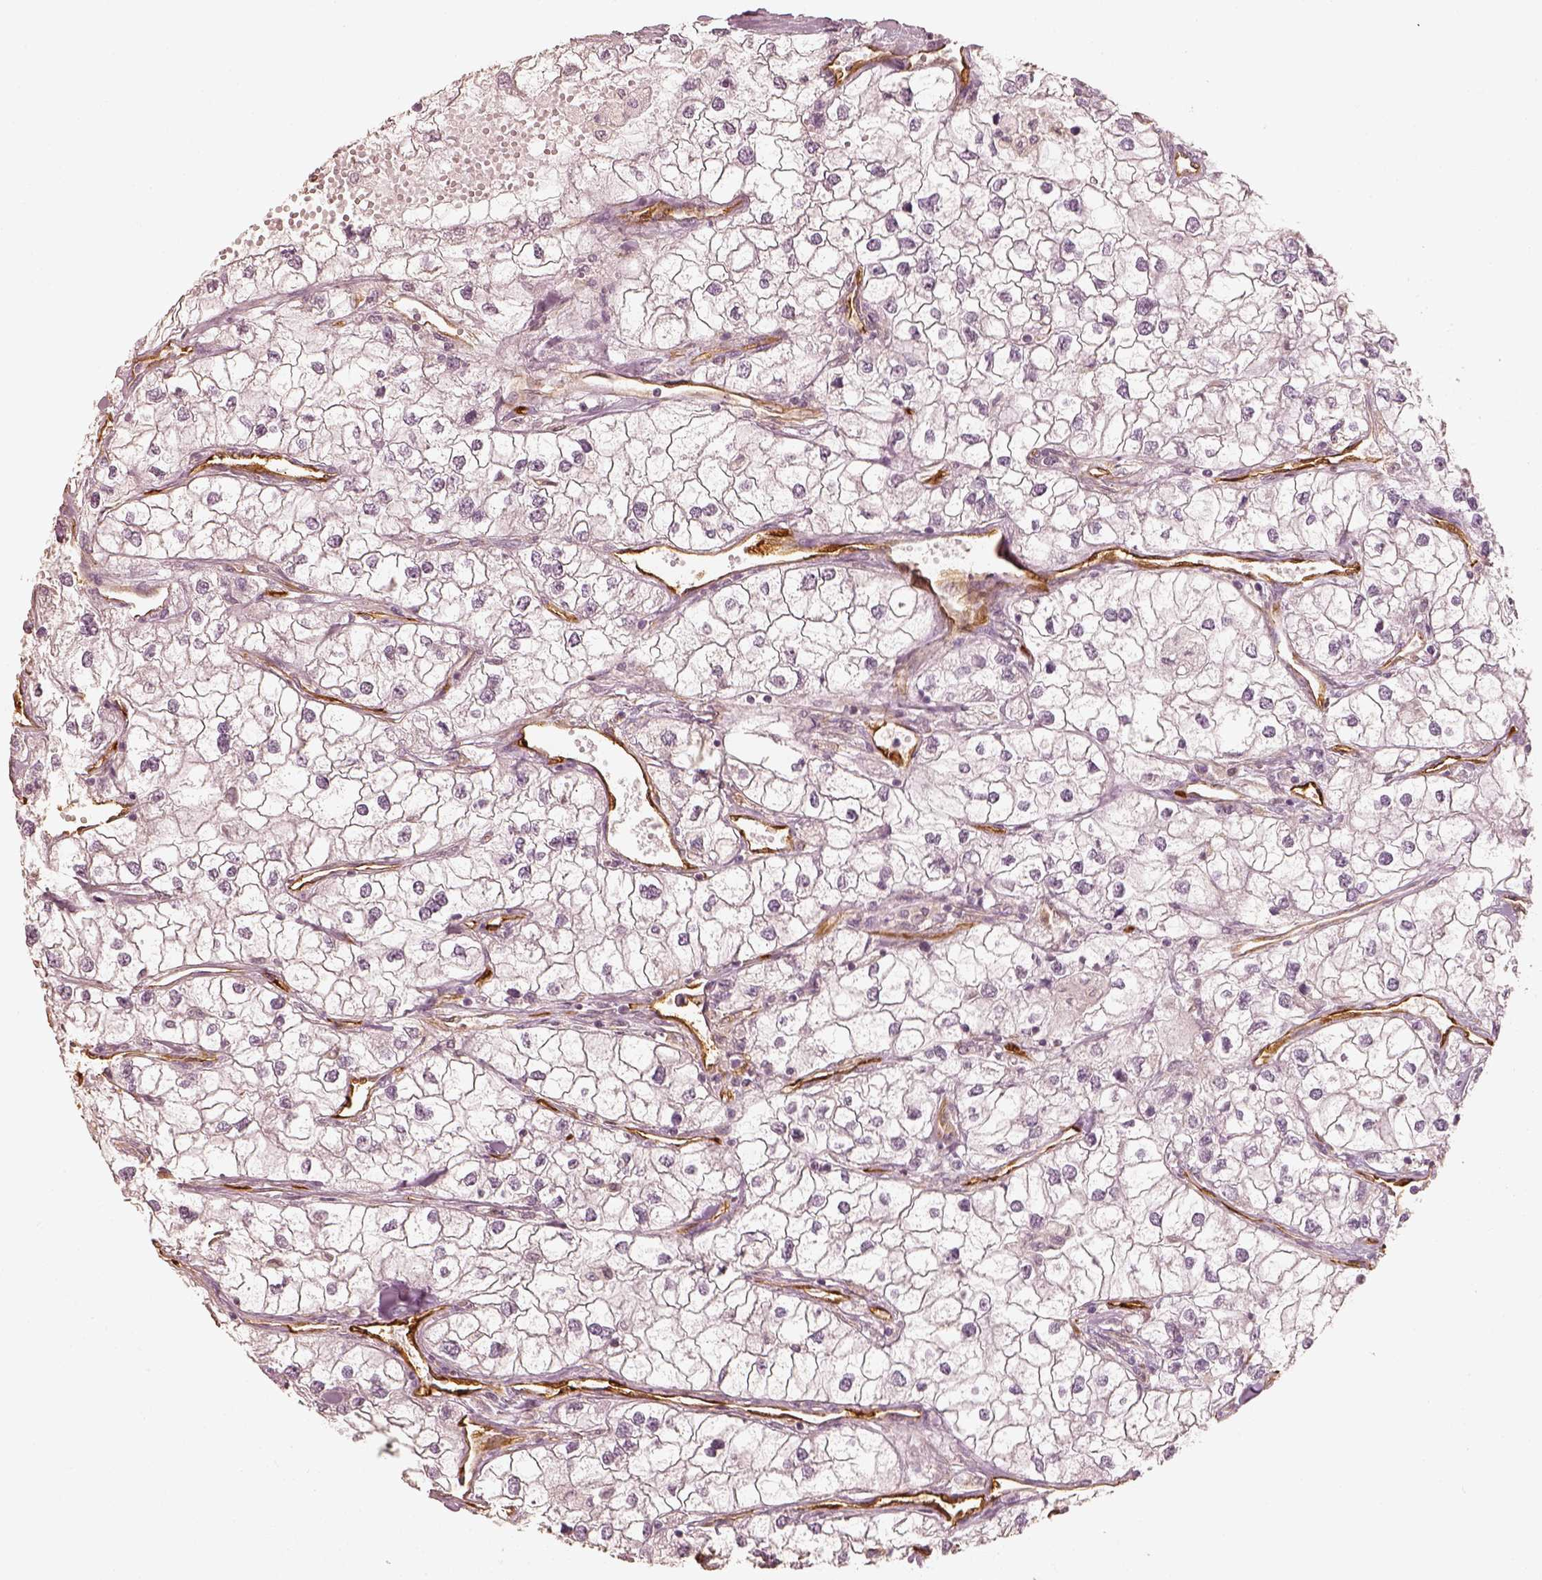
{"staining": {"intensity": "negative", "quantity": "none", "location": "none"}, "tissue": "renal cancer", "cell_type": "Tumor cells", "image_type": "cancer", "snomed": [{"axis": "morphology", "description": "Adenocarcinoma, NOS"}, {"axis": "topography", "description": "Kidney"}], "caption": "IHC histopathology image of renal adenocarcinoma stained for a protein (brown), which reveals no positivity in tumor cells.", "gene": "FSCN1", "patient": {"sex": "male", "age": 59}}